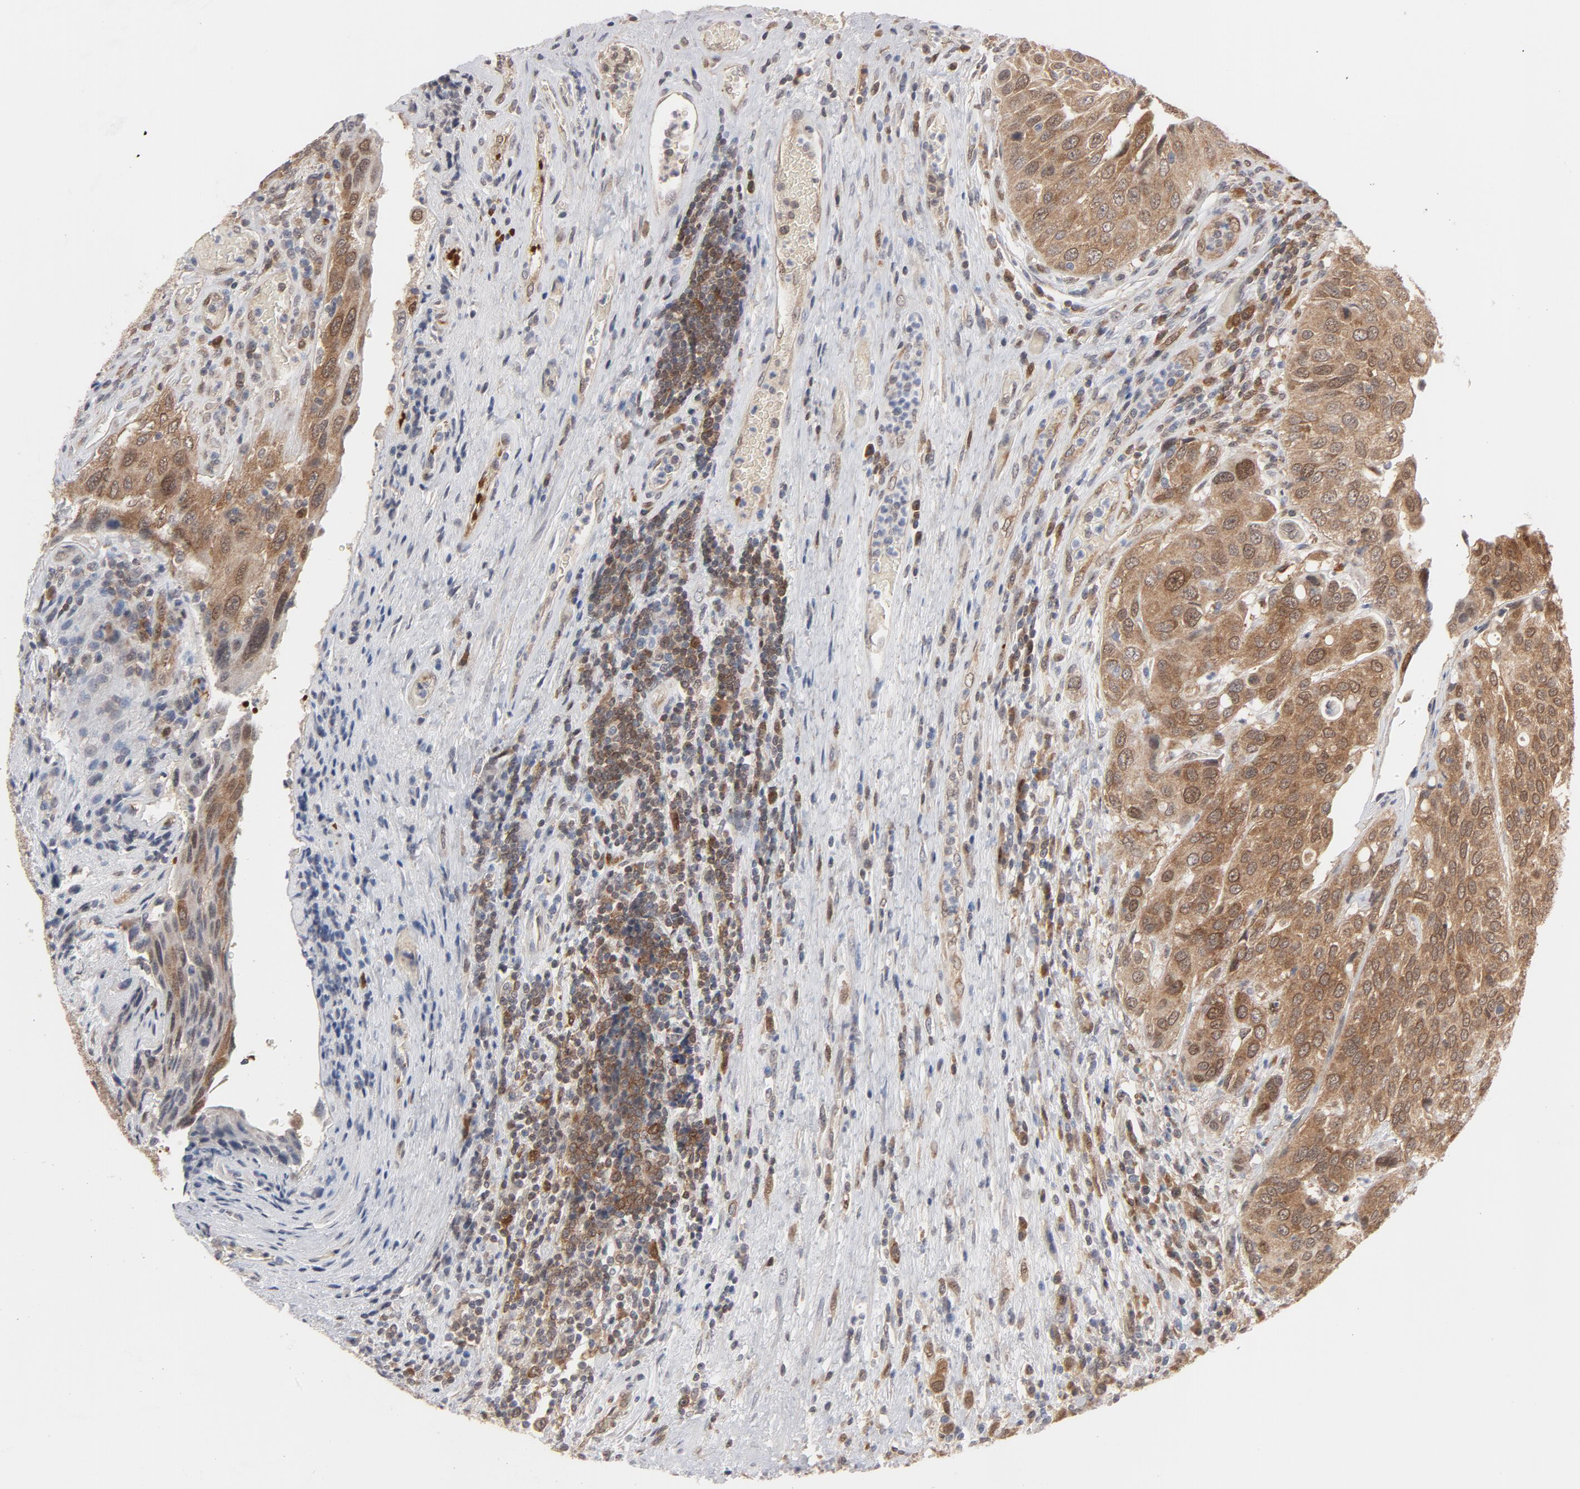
{"staining": {"intensity": "moderate", "quantity": ">75%", "location": "cytoplasmic/membranous,nuclear"}, "tissue": "urothelial cancer", "cell_type": "Tumor cells", "image_type": "cancer", "snomed": [{"axis": "morphology", "description": "Urothelial carcinoma, High grade"}, {"axis": "topography", "description": "Urinary bladder"}], "caption": "High-grade urothelial carcinoma stained with DAB (3,3'-diaminobenzidine) IHC reveals medium levels of moderate cytoplasmic/membranous and nuclear expression in about >75% of tumor cells.", "gene": "PRDX1", "patient": {"sex": "male", "age": 50}}